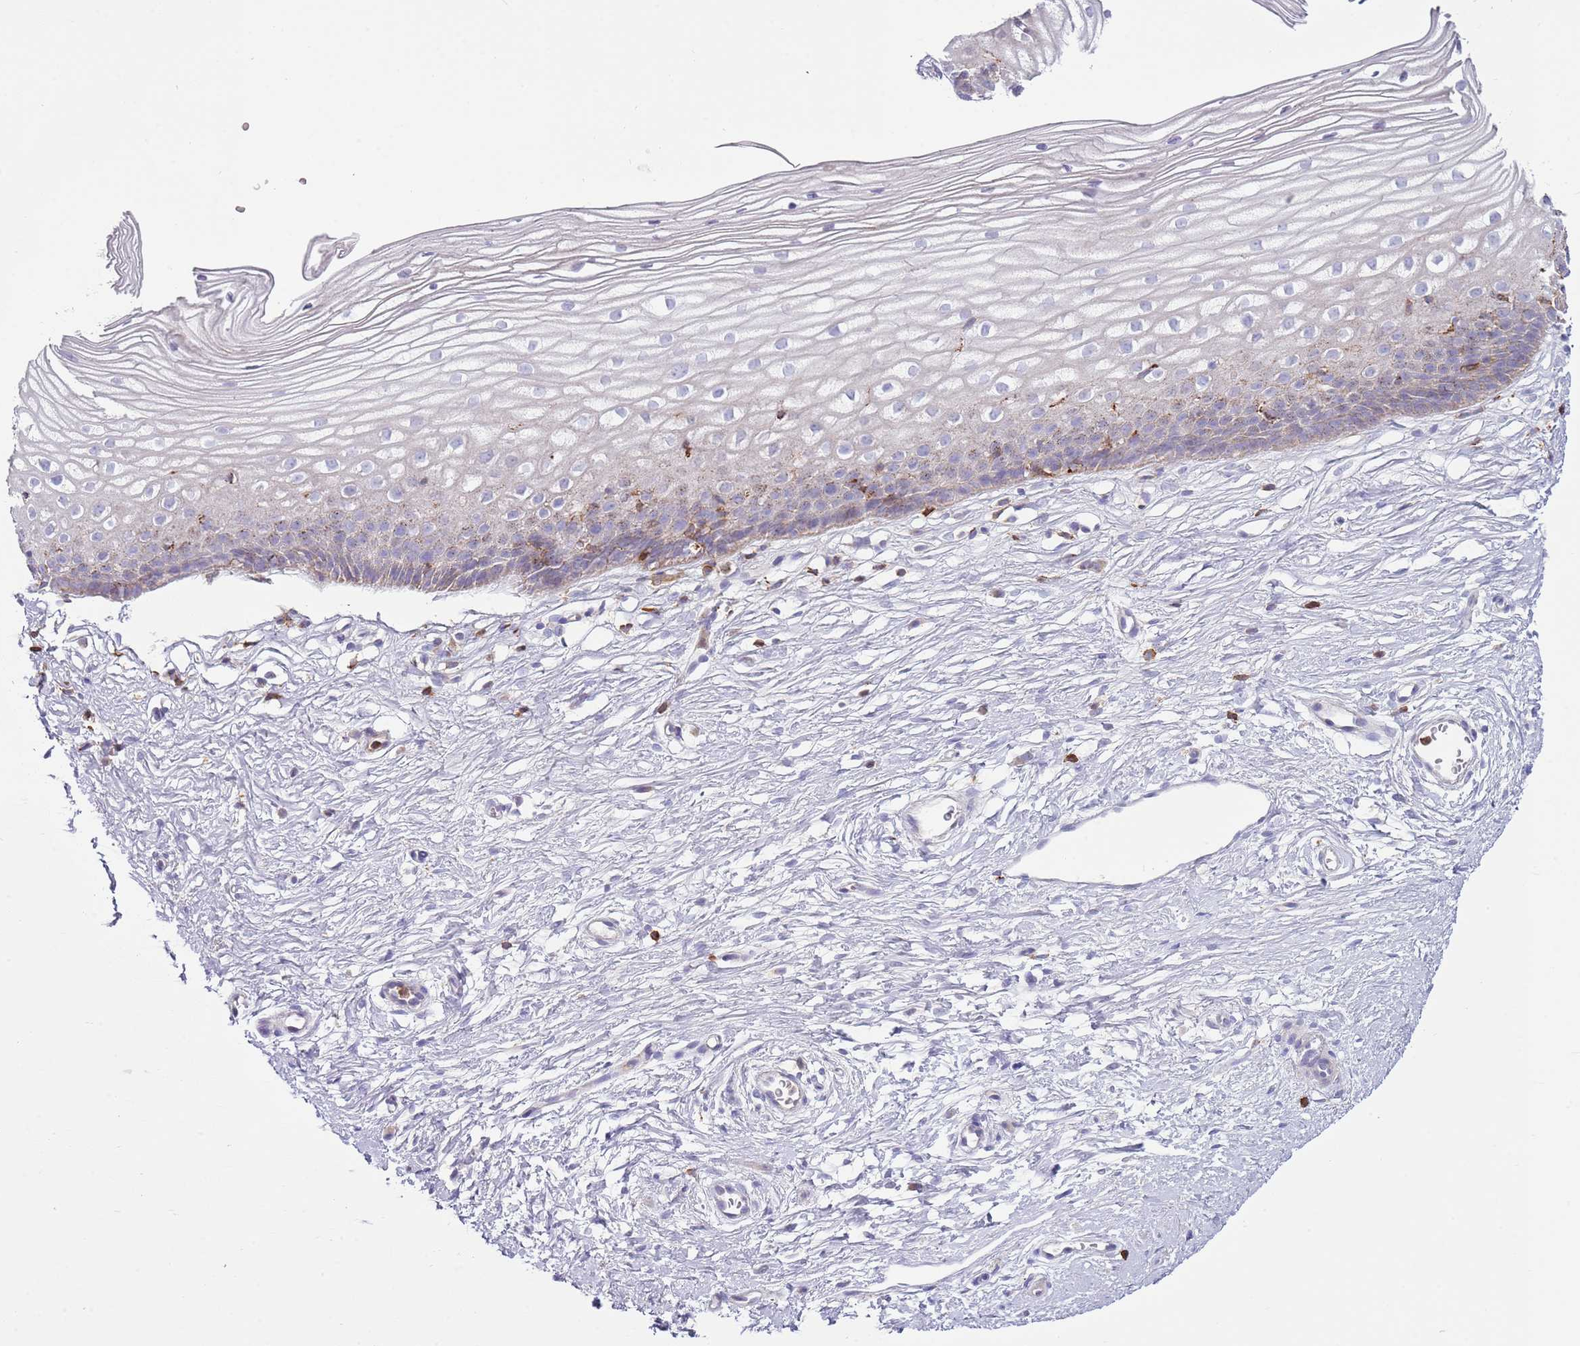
{"staining": {"intensity": "weak", "quantity": ">75%", "location": "cytoplasmic/membranous"}, "tissue": "cervix", "cell_type": "Glandular cells", "image_type": "normal", "snomed": [{"axis": "morphology", "description": "Normal tissue, NOS"}, {"axis": "topography", "description": "Cervix"}], "caption": "Immunohistochemistry of unremarkable cervix reveals low levels of weak cytoplasmic/membranous positivity in about >75% of glandular cells.", "gene": "TTPAL", "patient": {"sex": "female", "age": 40}}